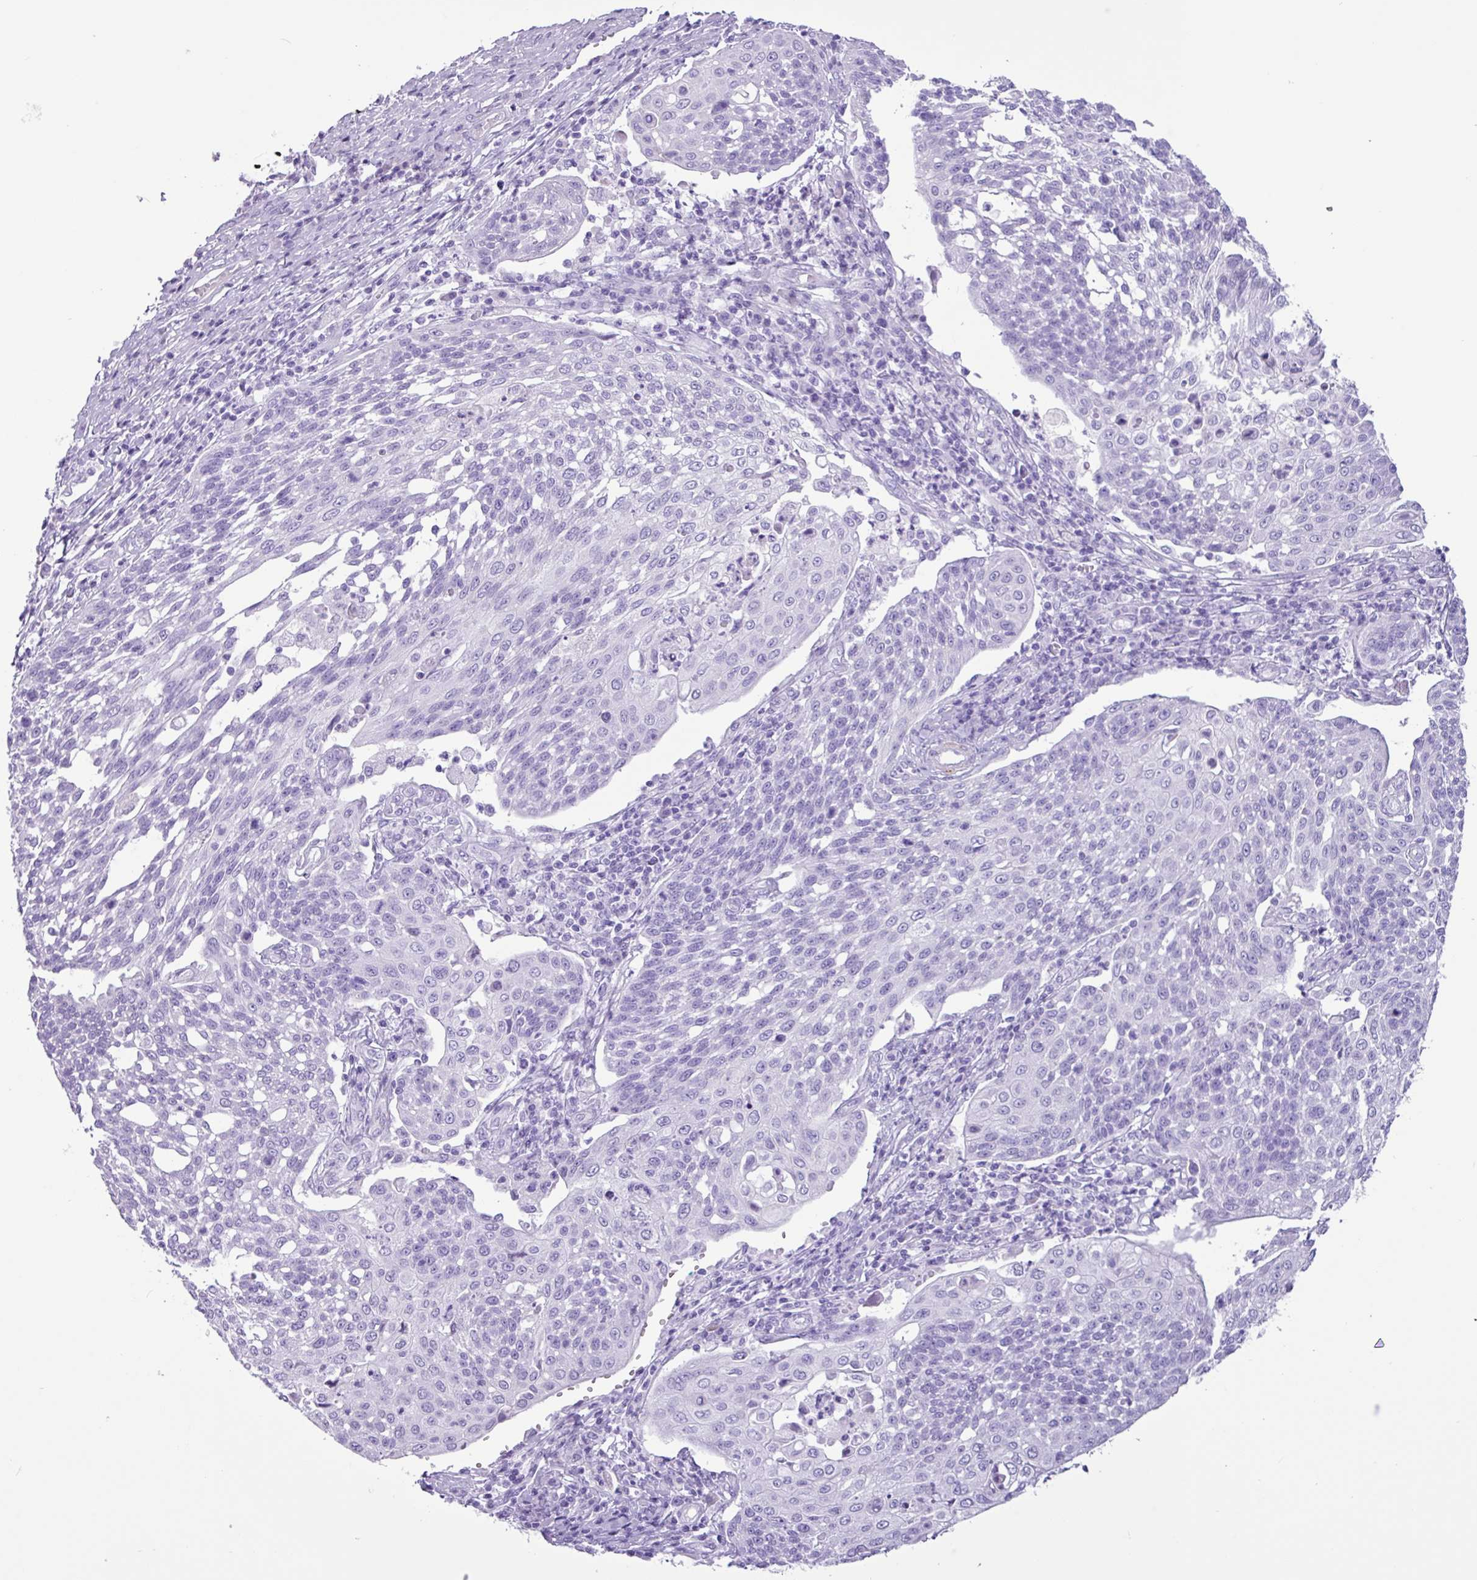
{"staining": {"intensity": "negative", "quantity": "none", "location": "none"}, "tissue": "cervical cancer", "cell_type": "Tumor cells", "image_type": "cancer", "snomed": [{"axis": "morphology", "description": "Squamous cell carcinoma, NOS"}, {"axis": "topography", "description": "Cervix"}], "caption": "This is a micrograph of immunohistochemistry staining of cervical cancer, which shows no staining in tumor cells. The staining is performed using DAB (3,3'-diaminobenzidine) brown chromogen with nuclei counter-stained in using hematoxylin.", "gene": "CKMT2", "patient": {"sex": "female", "age": 34}}